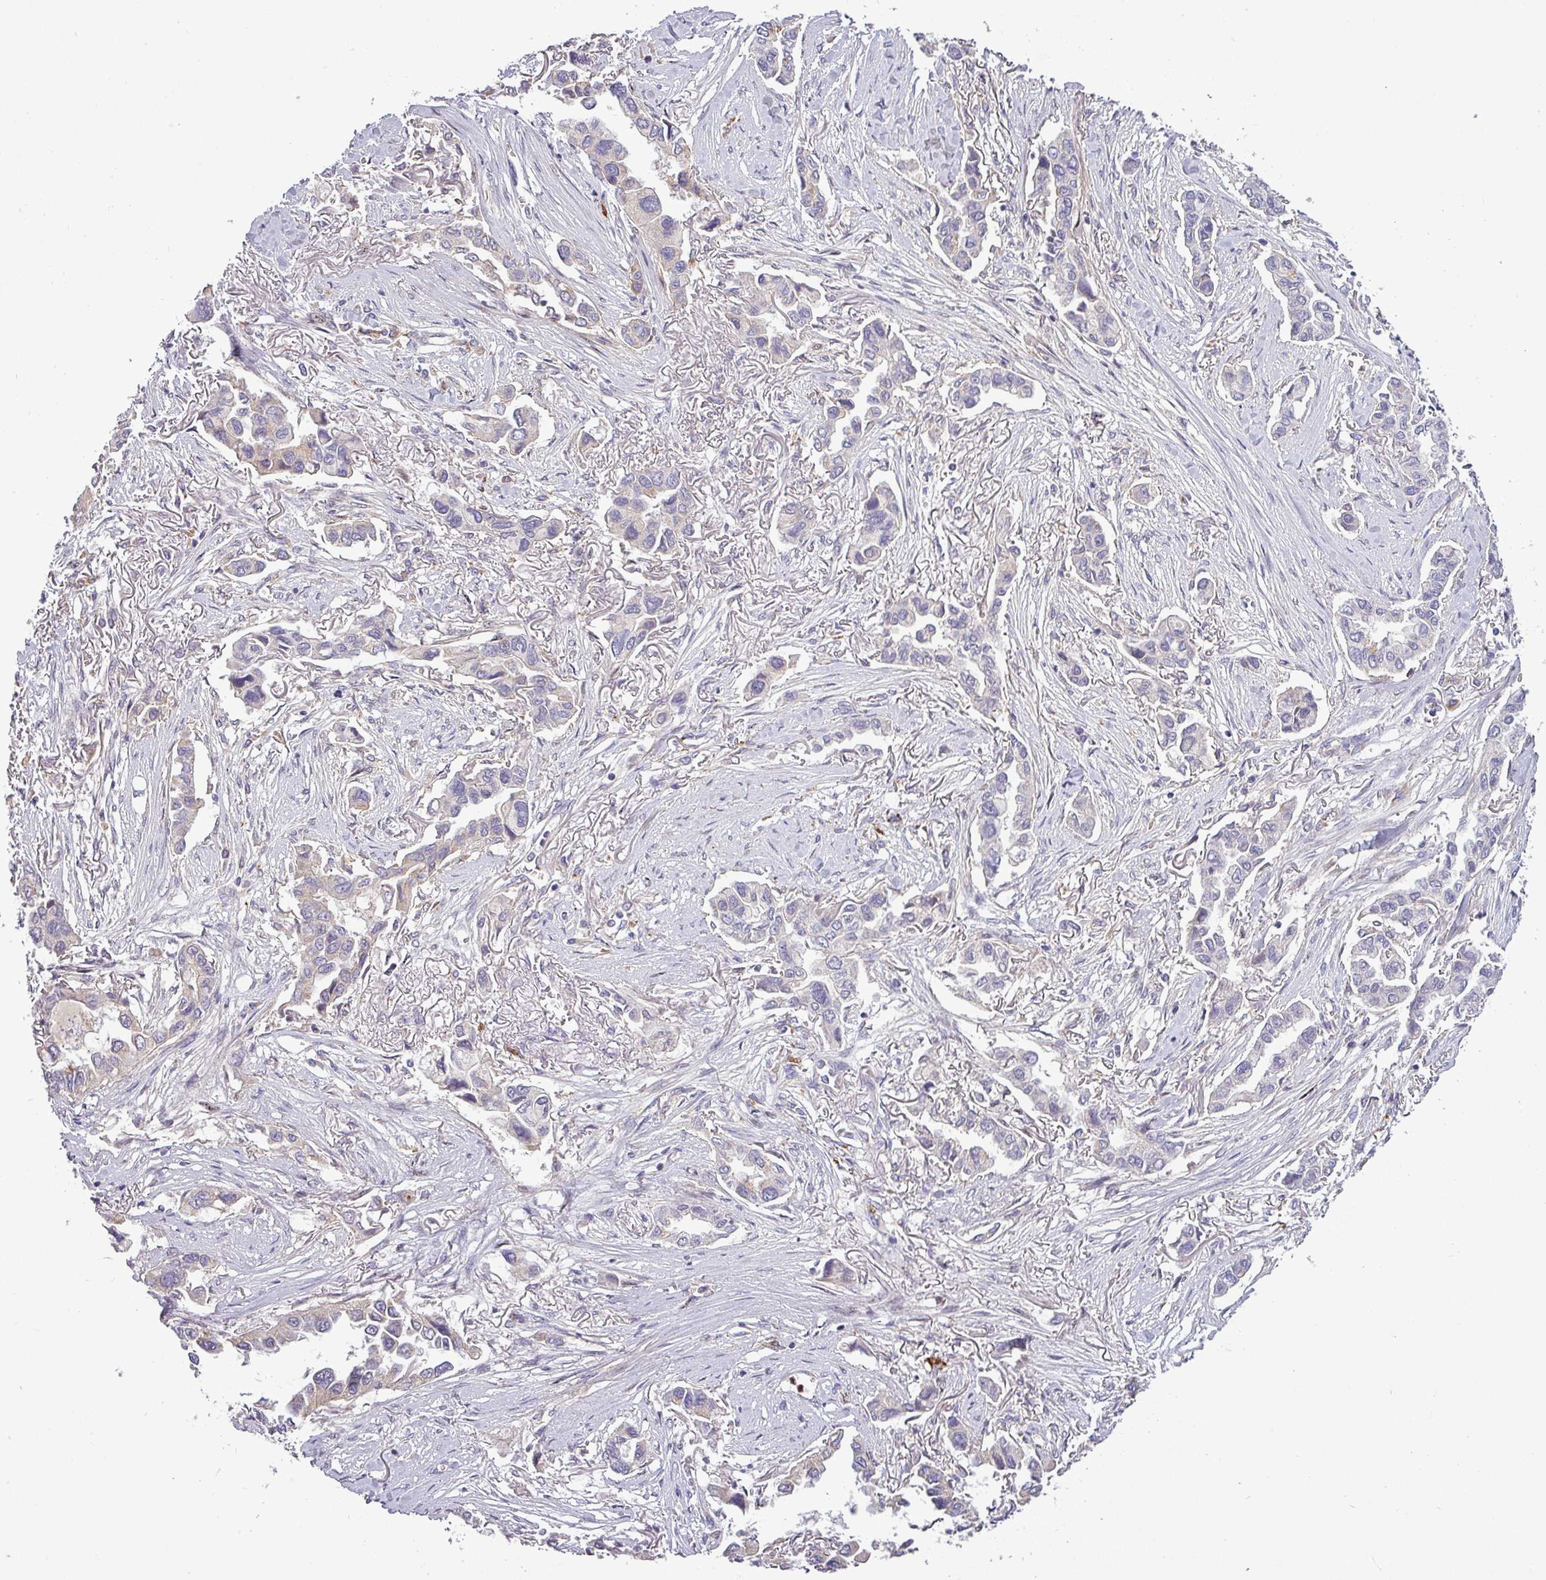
{"staining": {"intensity": "weak", "quantity": "25%-75%", "location": "cytoplasmic/membranous"}, "tissue": "lung cancer", "cell_type": "Tumor cells", "image_type": "cancer", "snomed": [{"axis": "morphology", "description": "Adenocarcinoma, NOS"}, {"axis": "topography", "description": "Lung"}], "caption": "Adenocarcinoma (lung) stained with DAB (3,3'-diaminobenzidine) immunohistochemistry displays low levels of weak cytoplasmic/membranous positivity in approximately 25%-75% of tumor cells. The protein of interest is shown in brown color, while the nuclei are stained blue.", "gene": "PAPLN", "patient": {"sex": "female", "age": 76}}